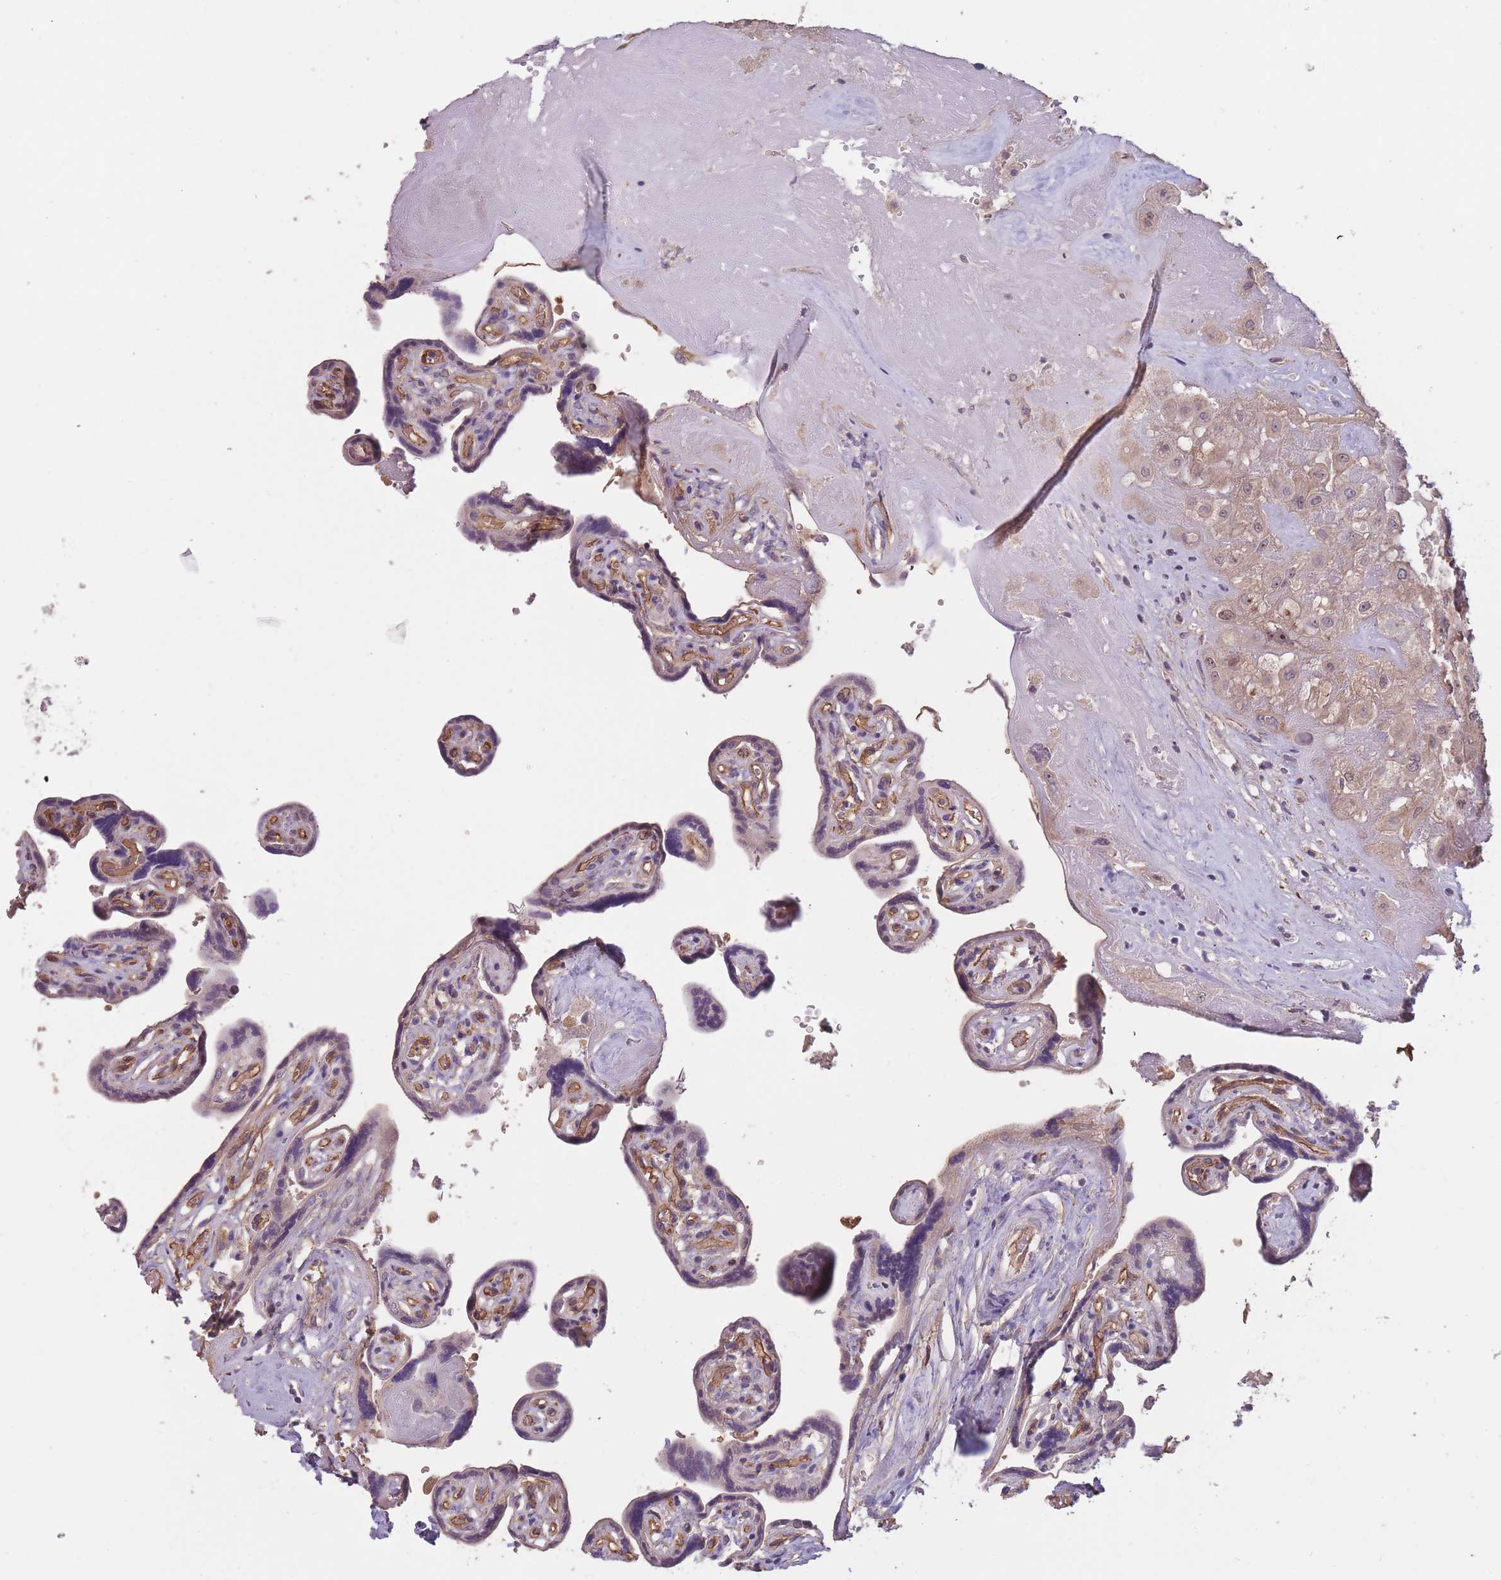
{"staining": {"intensity": "weak", "quantity": "25%-75%", "location": "cytoplasmic/membranous"}, "tissue": "placenta", "cell_type": "Decidual cells", "image_type": "normal", "snomed": [{"axis": "morphology", "description": "Normal tissue, NOS"}, {"axis": "topography", "description": "Placenta"}], "caption": "Normal placenta displays weak cytoplasmic/membranous expression in approximately 25%-75% of decidual cells, visualized by immunohistochemistry.", "gene": "KIAA1755", "patient": {"sex": "female", "age": 32}}